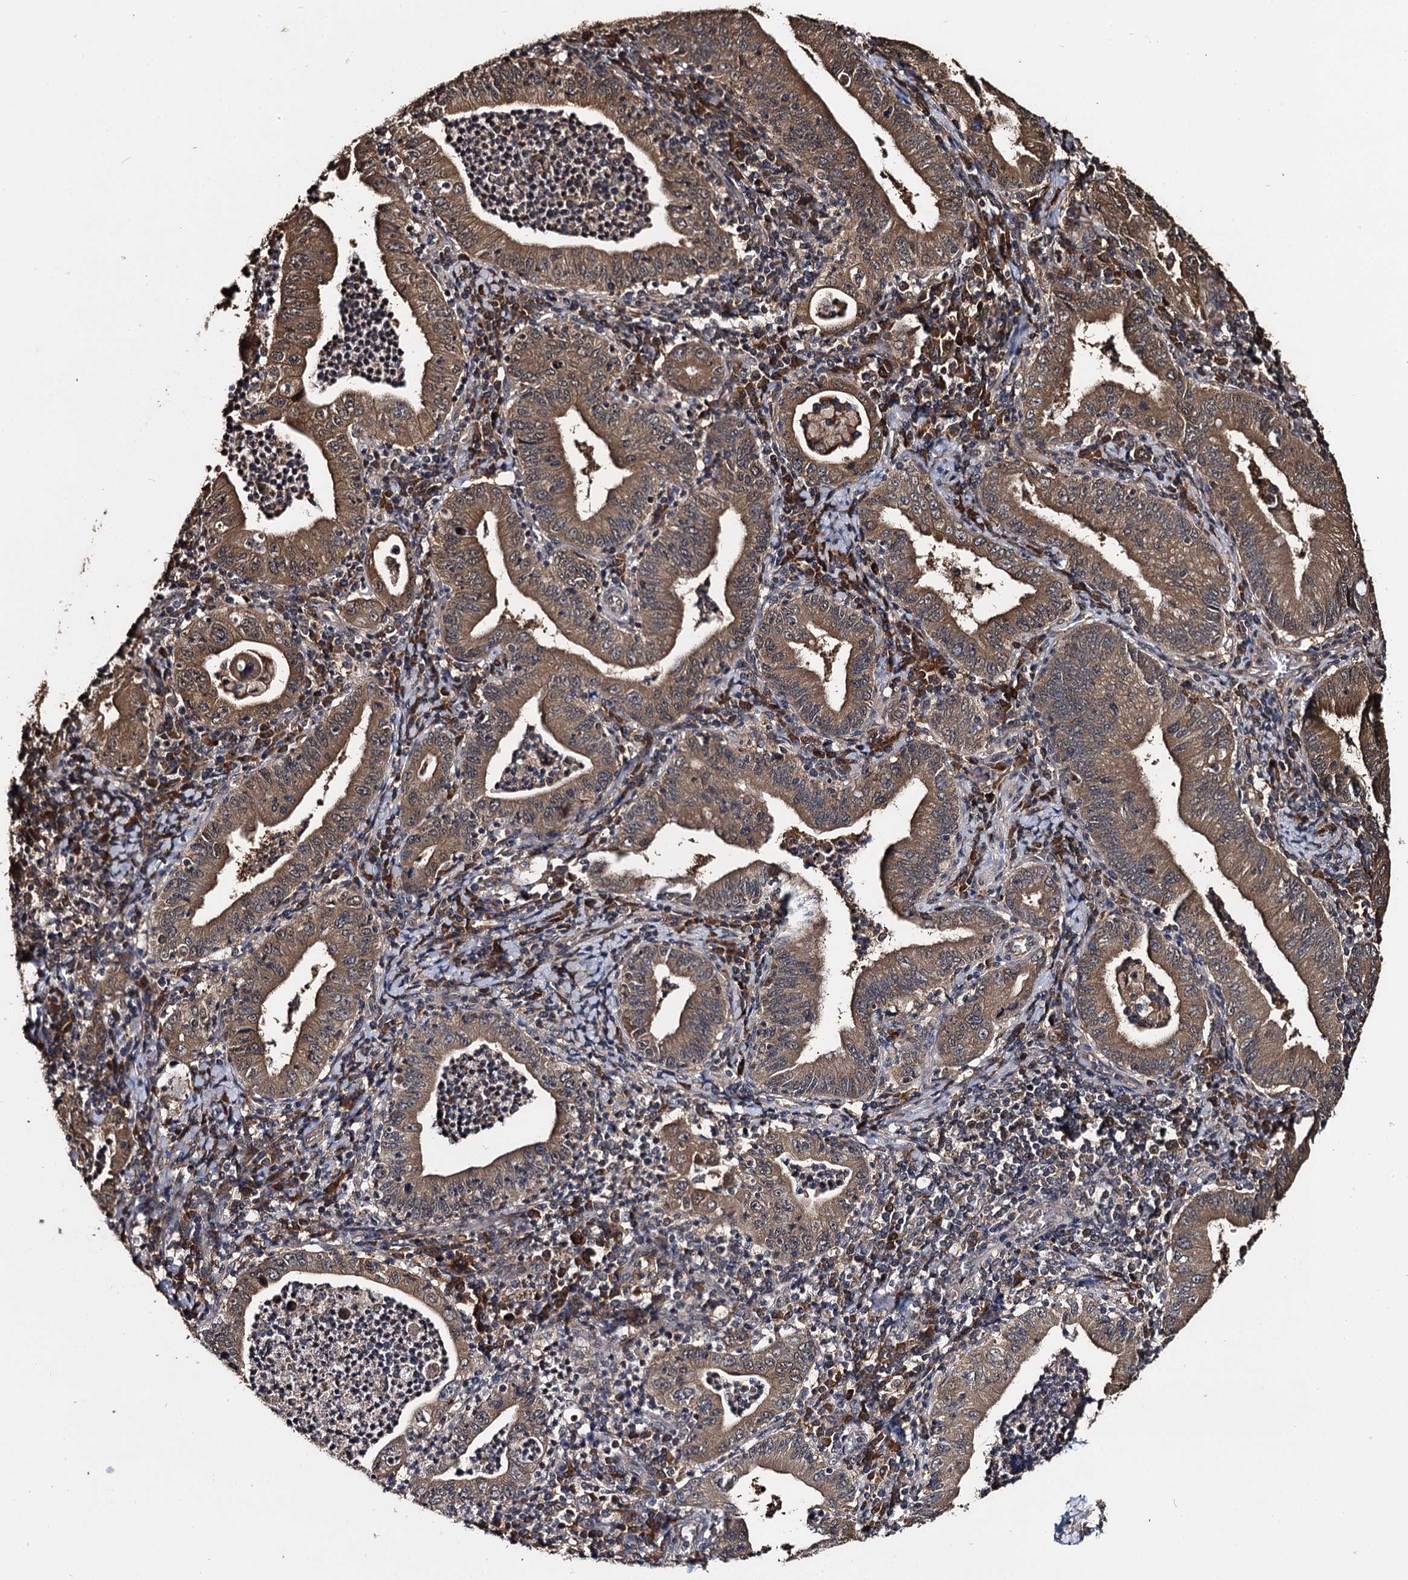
{"staining": {"intensity": "moderate", "quantity": ">75%", "location": "cytoplasmic/membranous"}, "tissue": "stomach cancer", "cell_type": "Tumor cells", "image_type": "cancer", "snomed": [{"axis": "morphology", "description": "Normal tissue, NOS"}, {"axis": "morphology", "description": "Adenocarcinoma, NOS"}, {"axis": "topography", "description": "Esophagus"}, {"axis": "topography", "description": "Stomach, upper"}, {"axis": "topography", "description": "Peripheral nerve tissue"}], "caption": "A micrograph showing moderate cytoplasmic/membranous expression in approximately >75% of tumor cells in stomach adenocarcinoma, as visualized by brown immunohistochemical staining.", "gene": "SLC46A3", "patient": {"sex": "male", "age": 62}}